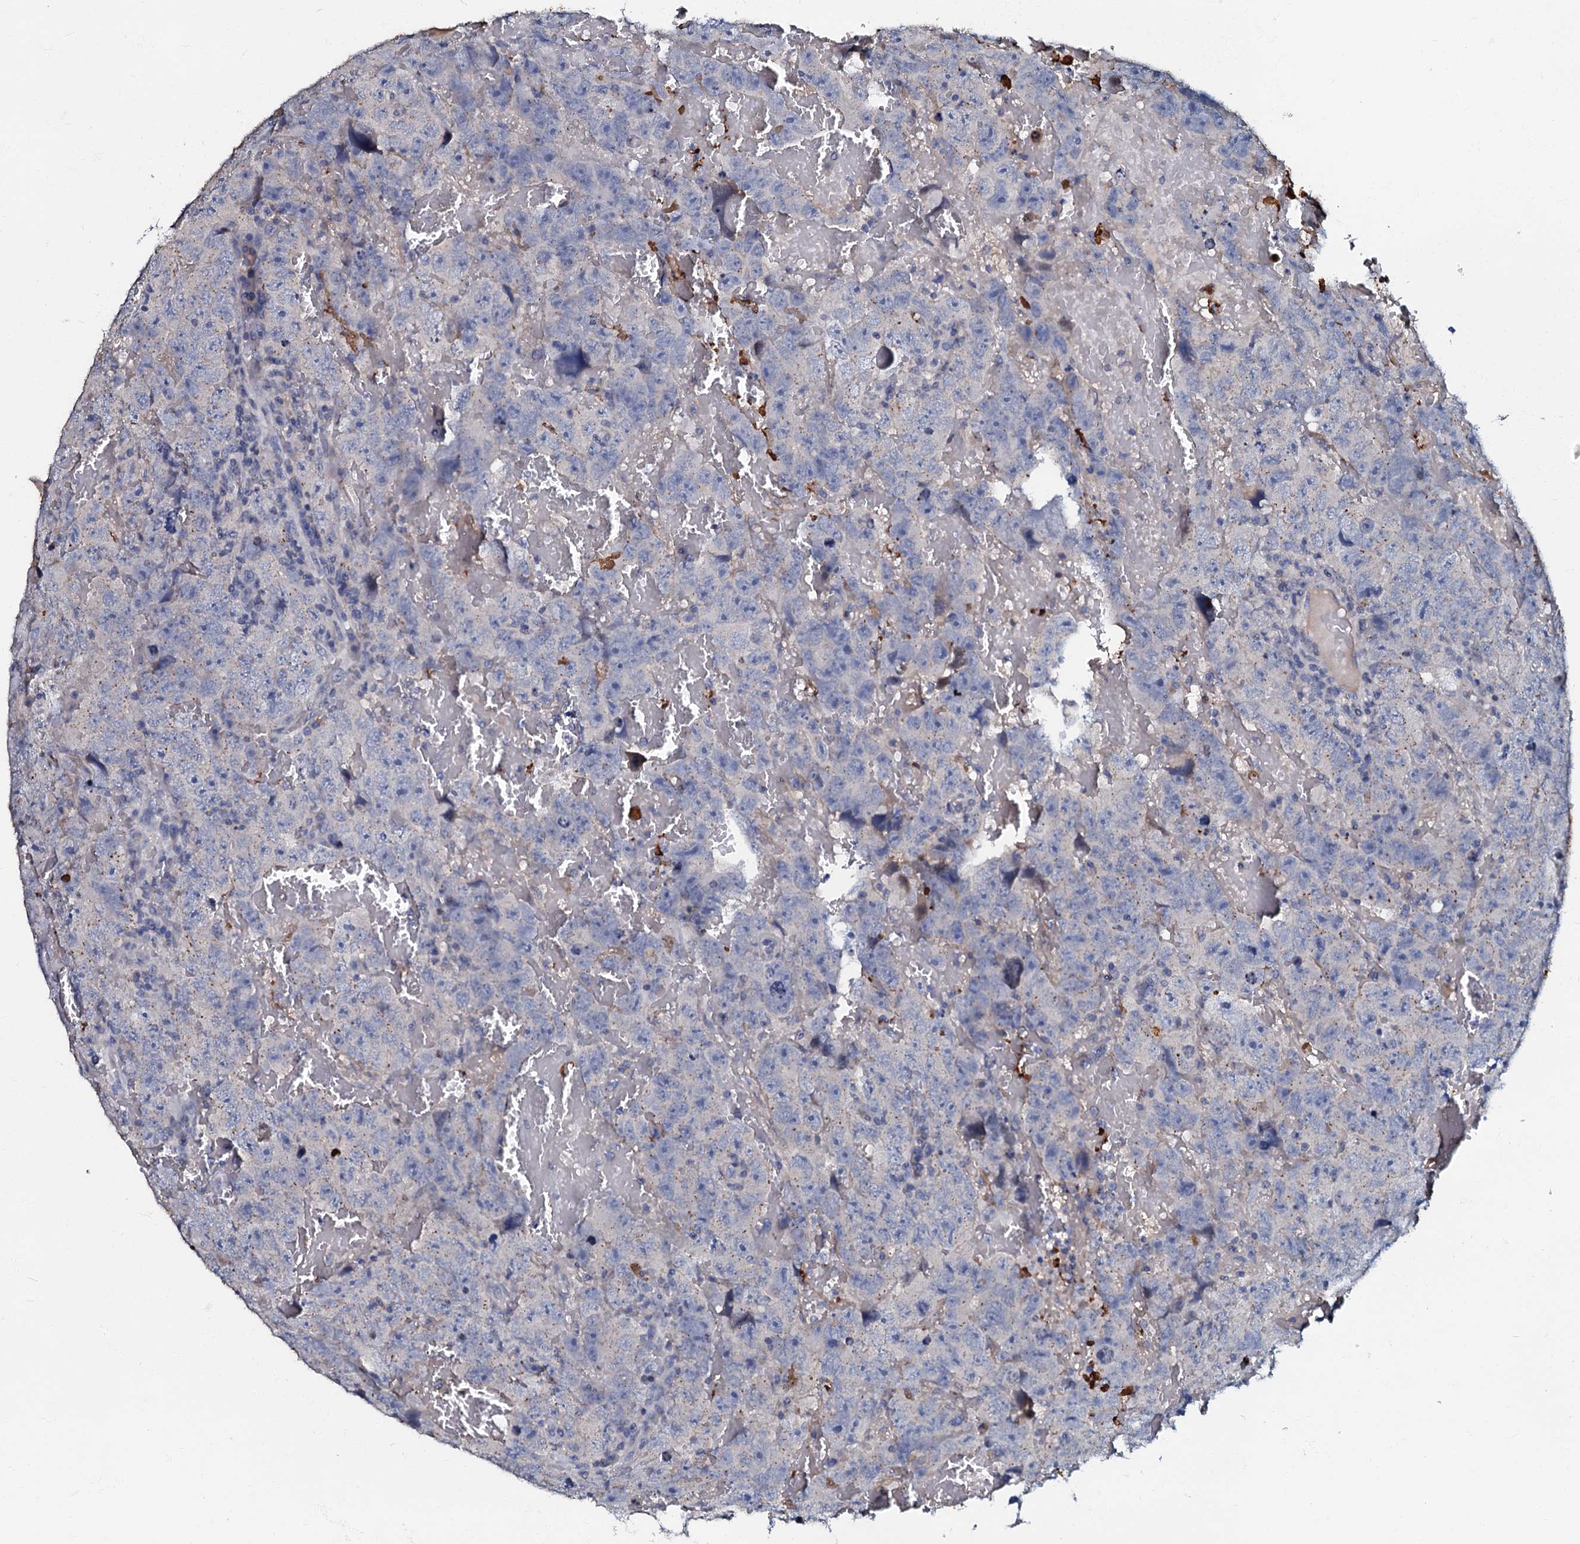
{"staining": {"intensity": "weak", "quantity": "<25%", "location": "cytoplasmic/membranous"}, "tissue": "testis cancer", "cell_type": "Tumor cells", "image_type": "cancer", "snomed": [{"axis": "morphology", "description": "Carcinoma, Embryonal, NOS"}, {"axis": "topography", "description": "Testis"}], "caption": "This is an IHC histopathology image of human testis cancer. There is no staining in tumor cells.", "gene": "MANSC4", "patient": {"sex": "male", "age": 45}}